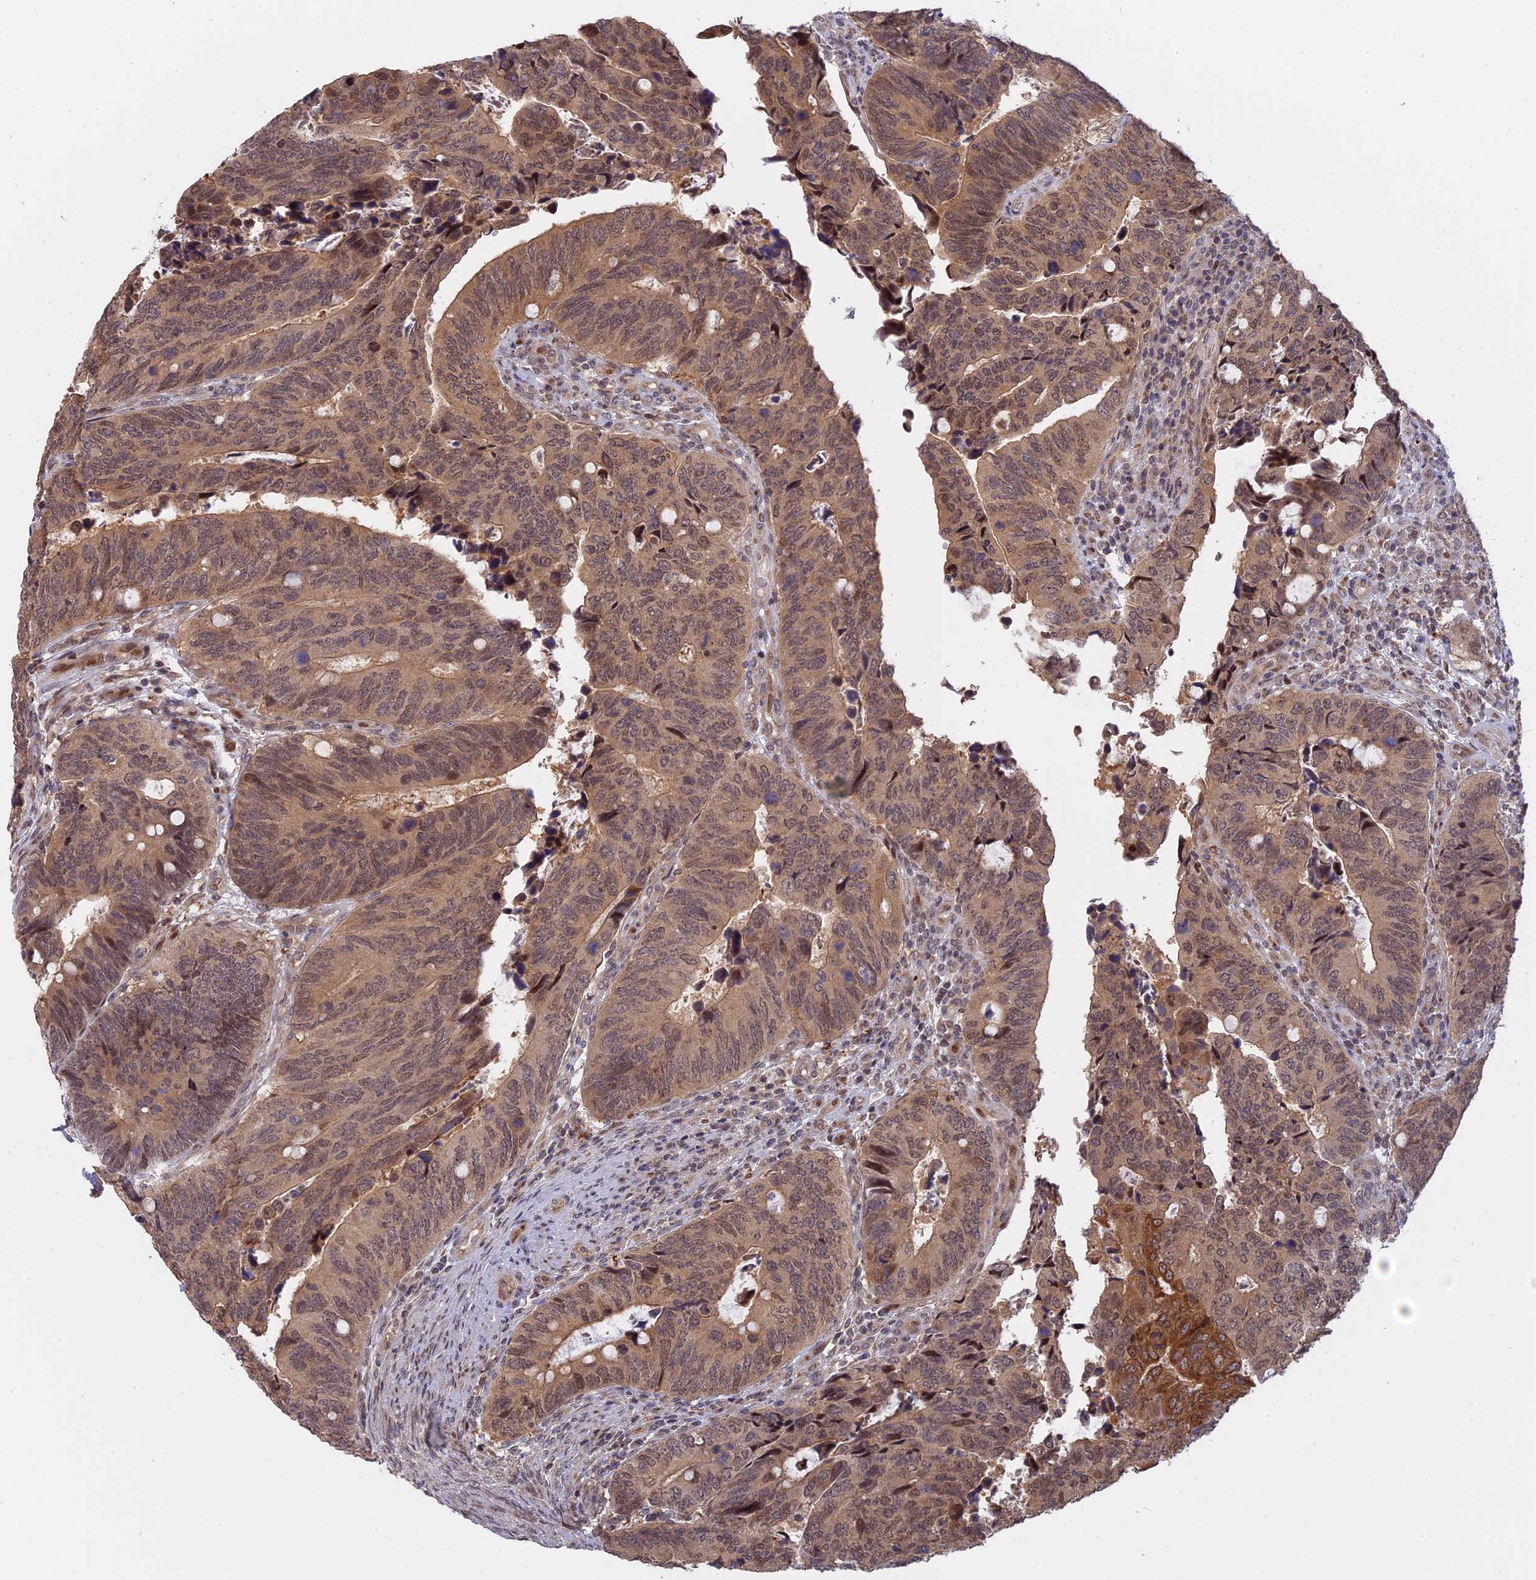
{"staining": {"intensity": "moderate", "quantity": ">75%", "location": "cytoplasmic/membranous,nuclear"}, "tissue": "colorectal cancer", "cell_type": "Tumor cells", "image_type": "cancer", "snomed": [{"axis": "morphology", "description": "Adenocarcinoma, NOS"}, {"axis": "topography", "description": "Colon"}], "caption": "Tumor cells exhibit medium levels of moderate cytoplasmic/membranous and nuclear positivity in approximately >75% of cells in human colorectal cancer.", "gene": "GSKIP", "patient": {"sex": "male", "age": 87}}